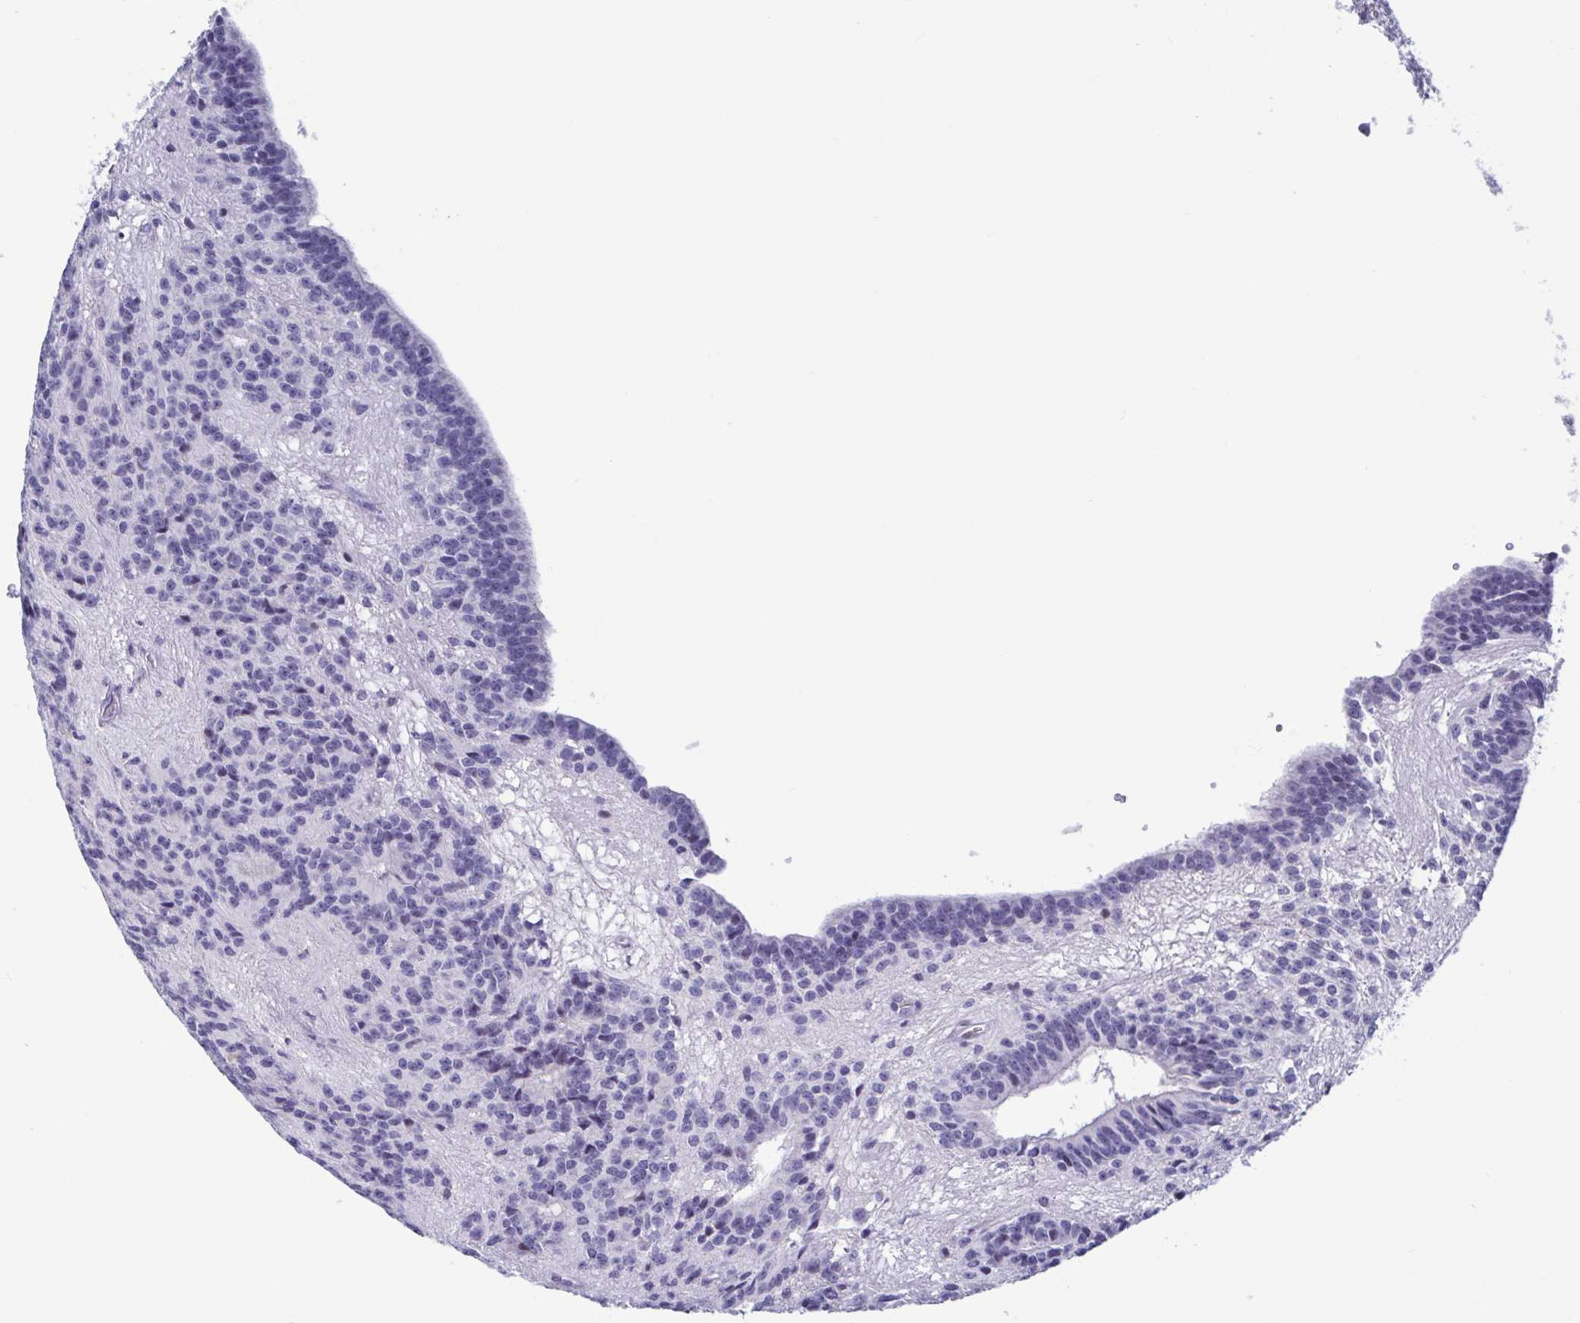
{"staining": {"intensity": "negative", "quantity": "none", "location": "none"}, "tissue": "glioma", "cell_type": "Tumor cells", "image_type": "cancer", "snomed": [{"axis": "morphology", "description": "Glioma, malignant, Low grade"}, {"axis": "topography", "description": "Brain"}], "caption": "IHC histopathology image of low-grade glioma (malignant) stained for a protein (brown), which reveals no expression in tumor cells.", "gene": "PERM1", "patient": {"sex": "male", "age": 31}}